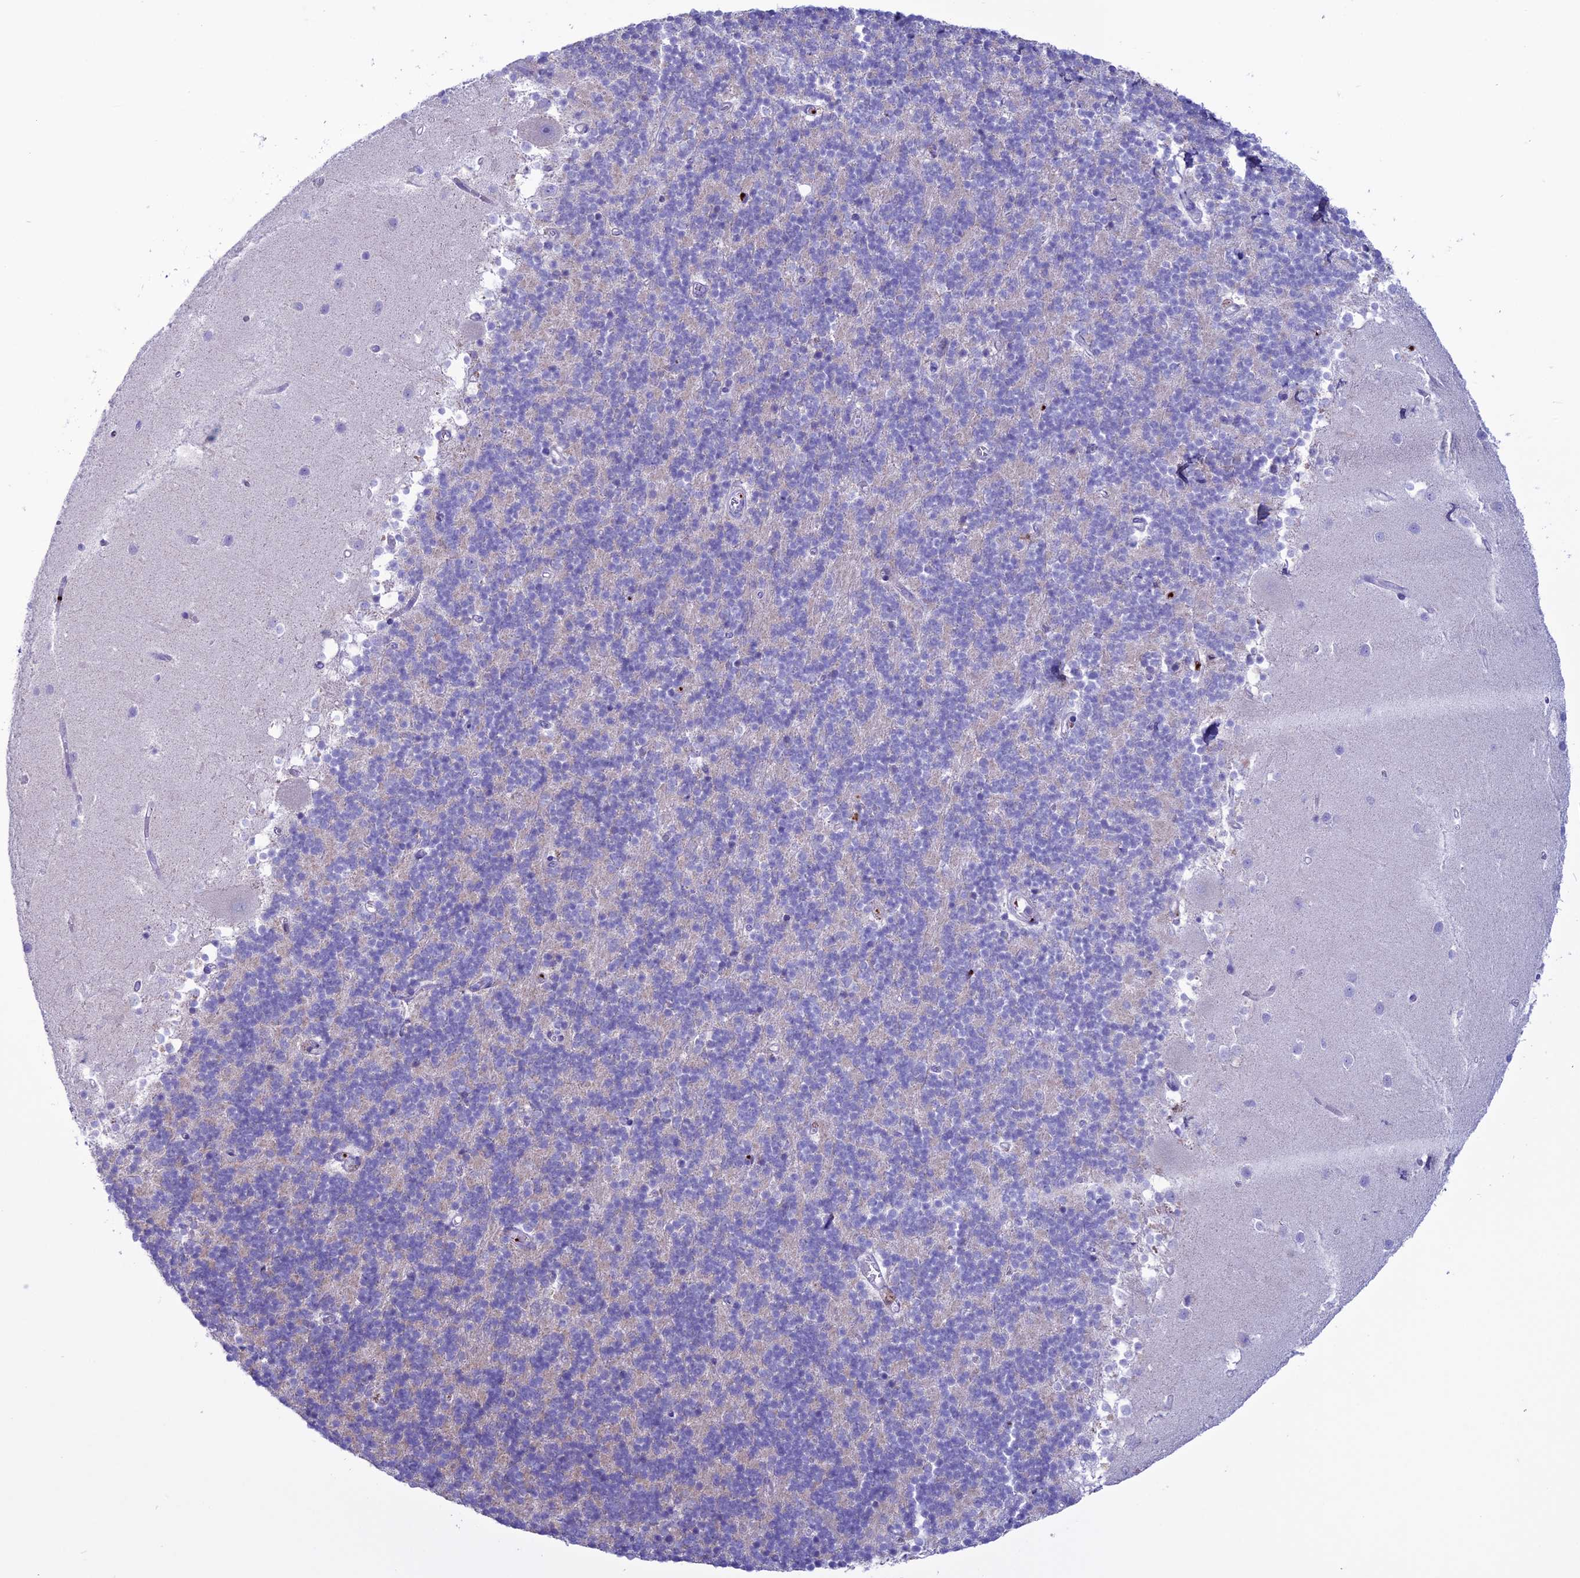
{"staining": {"intensity": "negative", "quantity": "none", "location": "none"}, "tissue": "cerebellum", "cell_type": "Cells in granular layer", "image_type": "normal", "snomed": [{"axis": "morphology", "description": "Normal tissue, NOS"}, {"axis": "topography", "description": "Cerebellum"}], "caption": "High power microscopy image of an immunohistochemistry micrograph of benign cerebellum, revealing no significant positivity in cells in granular layer.", "gene": "C21orf140", "patient": {"sex": "male", "age": 54}}